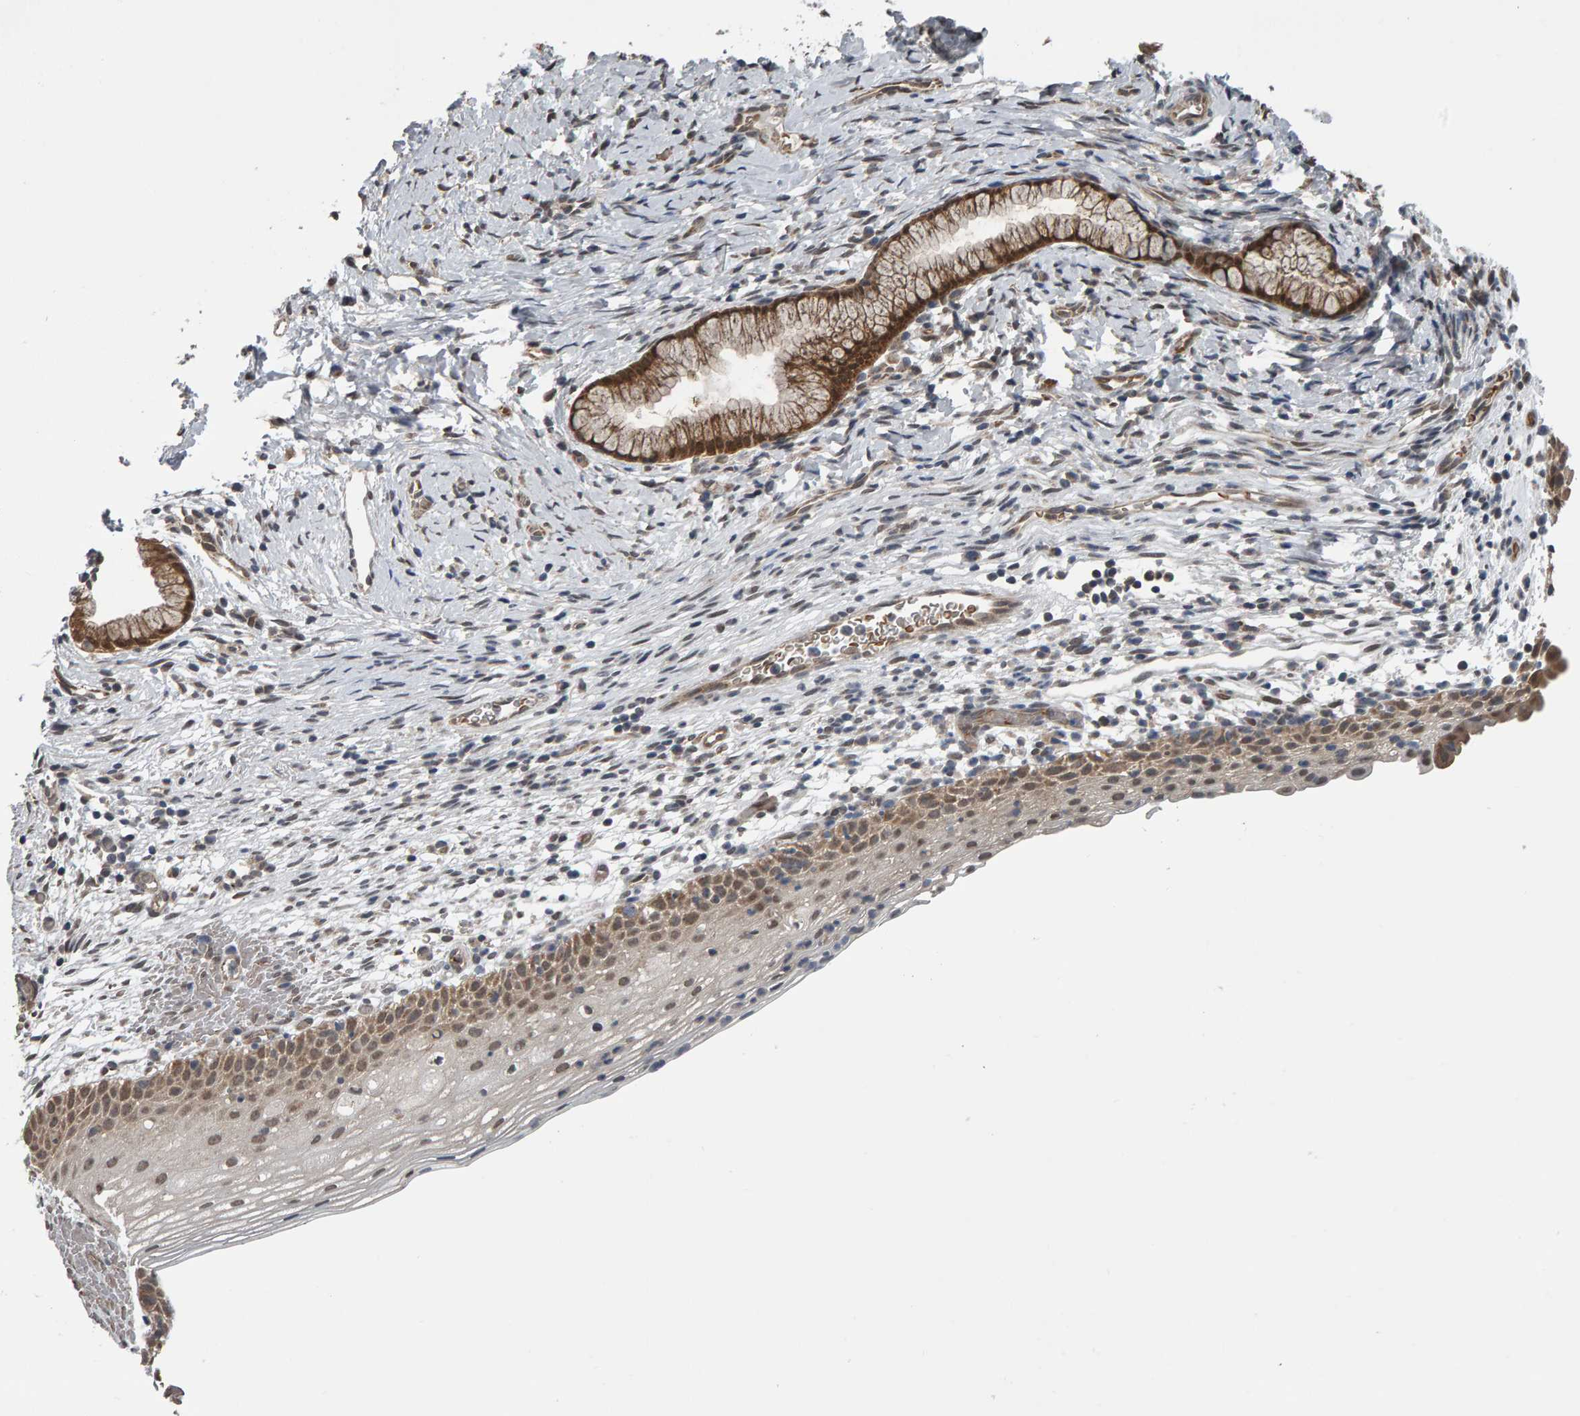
{"staining": {"intensity": "moderate", "quantity": ">75%", "location": "cytoplasmic/membranous,nuclear"}, "tissue": "cervix", "cell_type": "Glandular cells", "image_type": "normal", "snomed": [{"axis": "morphology", "description": "Normal tissue, NOS"}, {"axis": "topography", "description": "Cervix"}], "caption": "Moderate cytoplasmic/membranous,nuclear positivity is appreciated in about >75% of glandular cells in benign cervix. (DAB (3,3'-diaminobenzidine) IHC, brown staining for protein, blue staining for nuclei).", "gene": "COASY", "patient": {"sex": "female", "age": 72}}